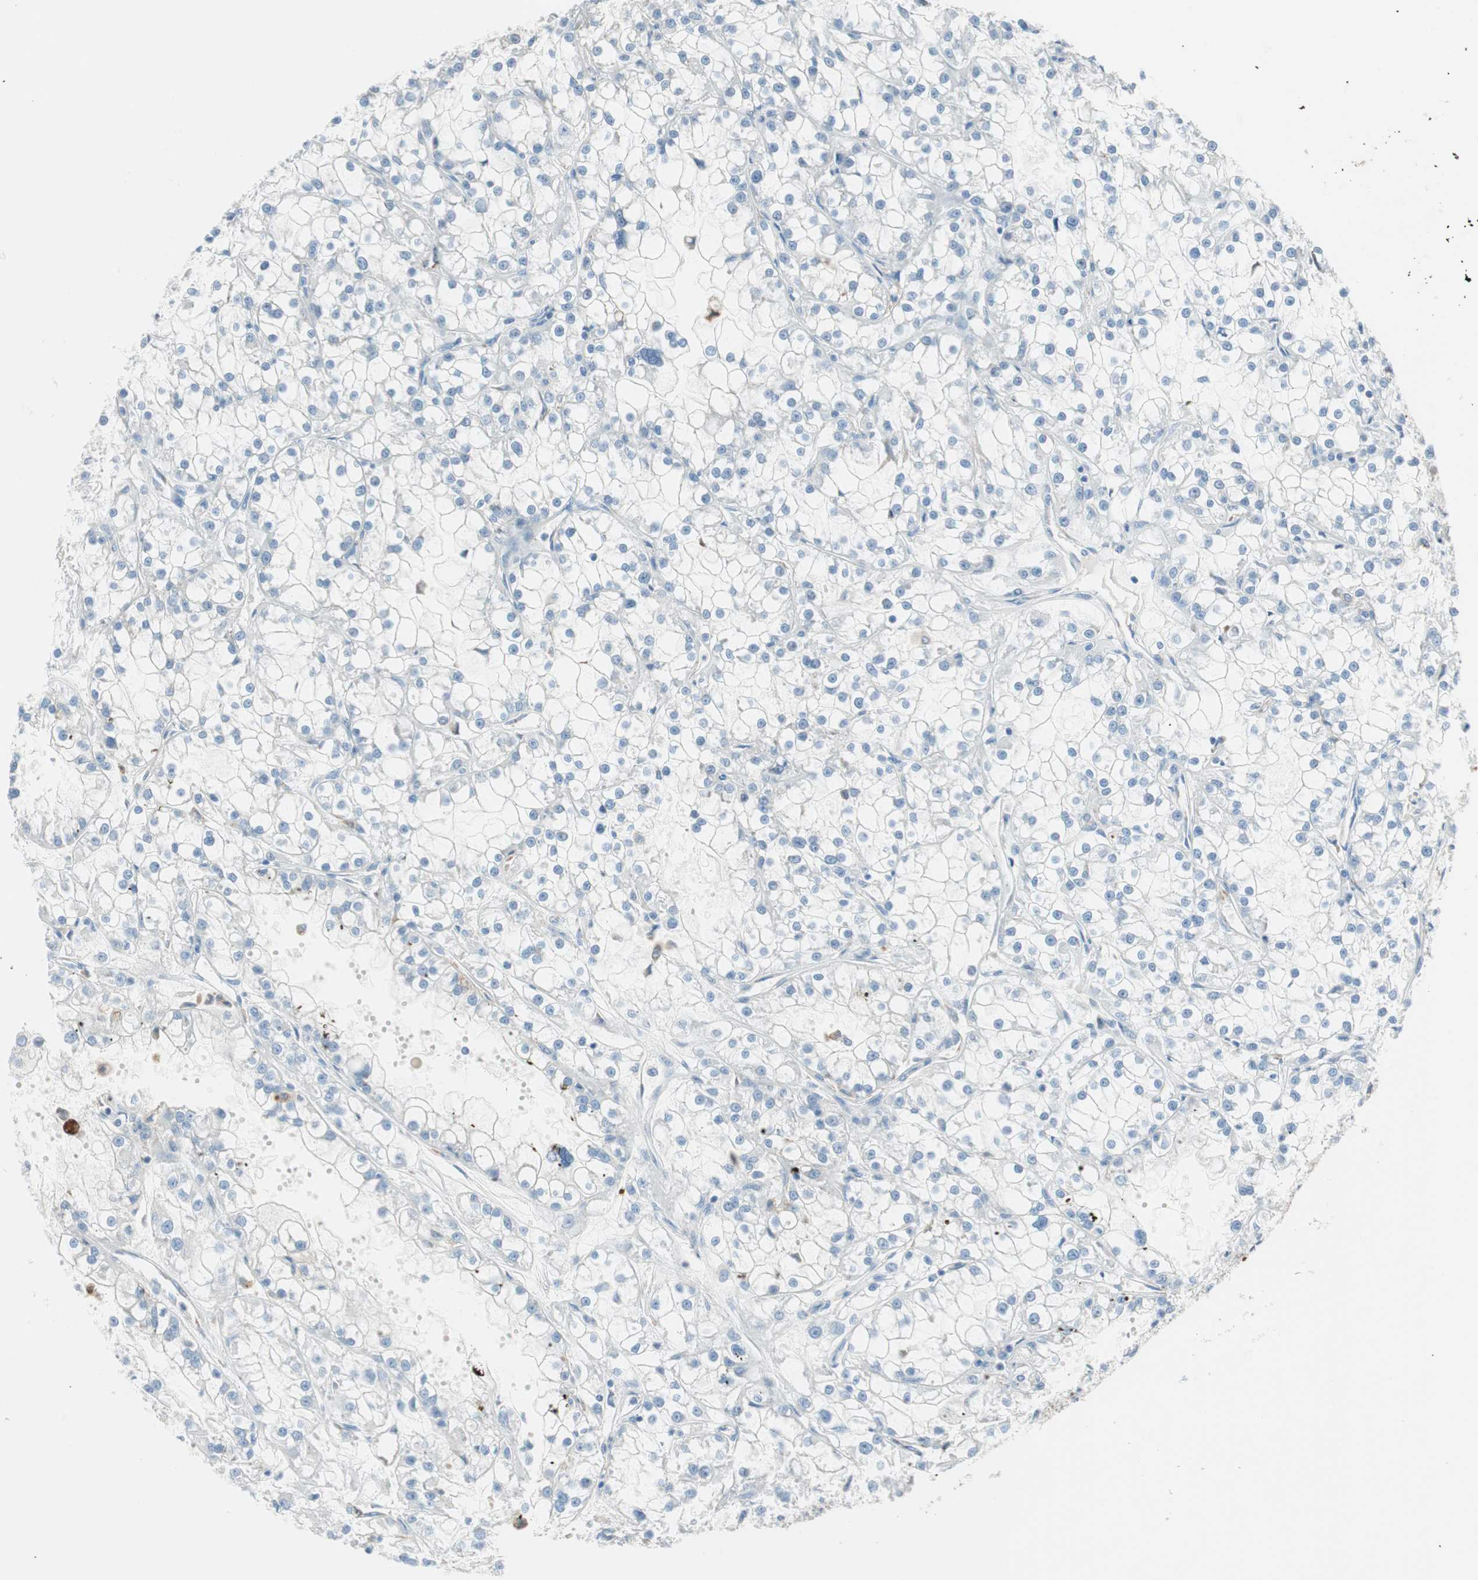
{"staining": {"intensity": "negative", "quantity": "none", "location": "none"}, "tissue": "renal cancer", "cell_type": "Tumor cells", "image_type": "cancer", "snomed": [{"axis": "morphology", "description": "Adenocarcinoma, NOS"}, {"axis": "topography", "description": "Kidney"}], "caption": "Protein analysis of adenocarcinoma (renal) demonstrates no significant positivity in tumor cells.", "gene": "GLUL", "patient": {"sex": "female", "age": 52}}